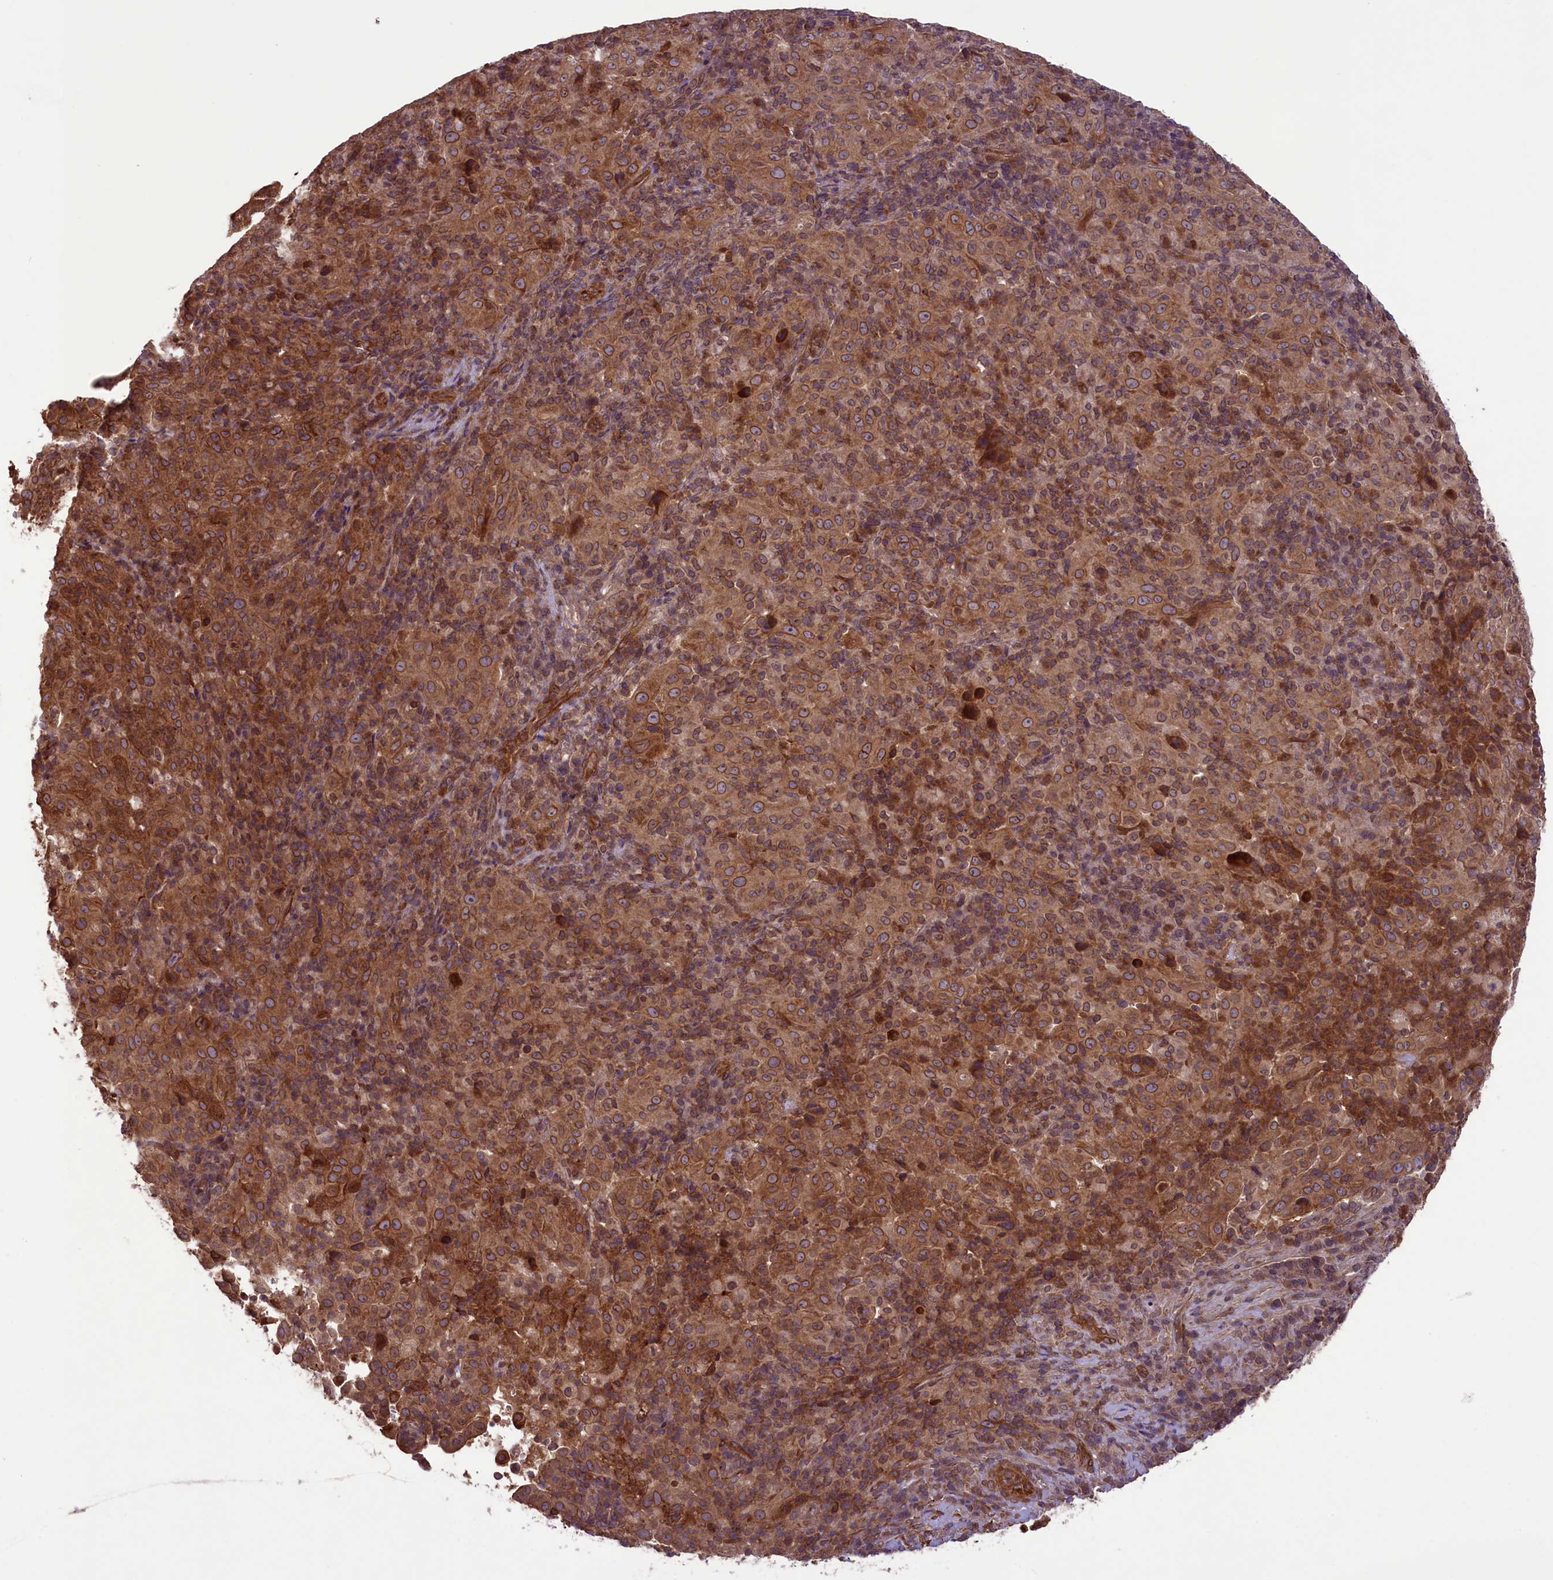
{"staining": {"intensity": "moderate", "quantity": ">75%", "location": "cytoplasmic/membranous"}, "tissue": "pancreatic cancer", "cell_type": "Tumor cells", "image_type": "cancer", "snomed": [{"axis": "morphology", "description": "Adenocarcinoma, NOS"}, {"axis": "topography", "description": "Pancreas"}], "caption": "Immunohistochemical staining of adenocarcinoma (pancreatic) demonstrates moderate cytoplasmic/membranous protein expression in approximately >75% of tumor cells.", "gene": "CCDC125", "patient": {"sex": "male", "age": 63}}